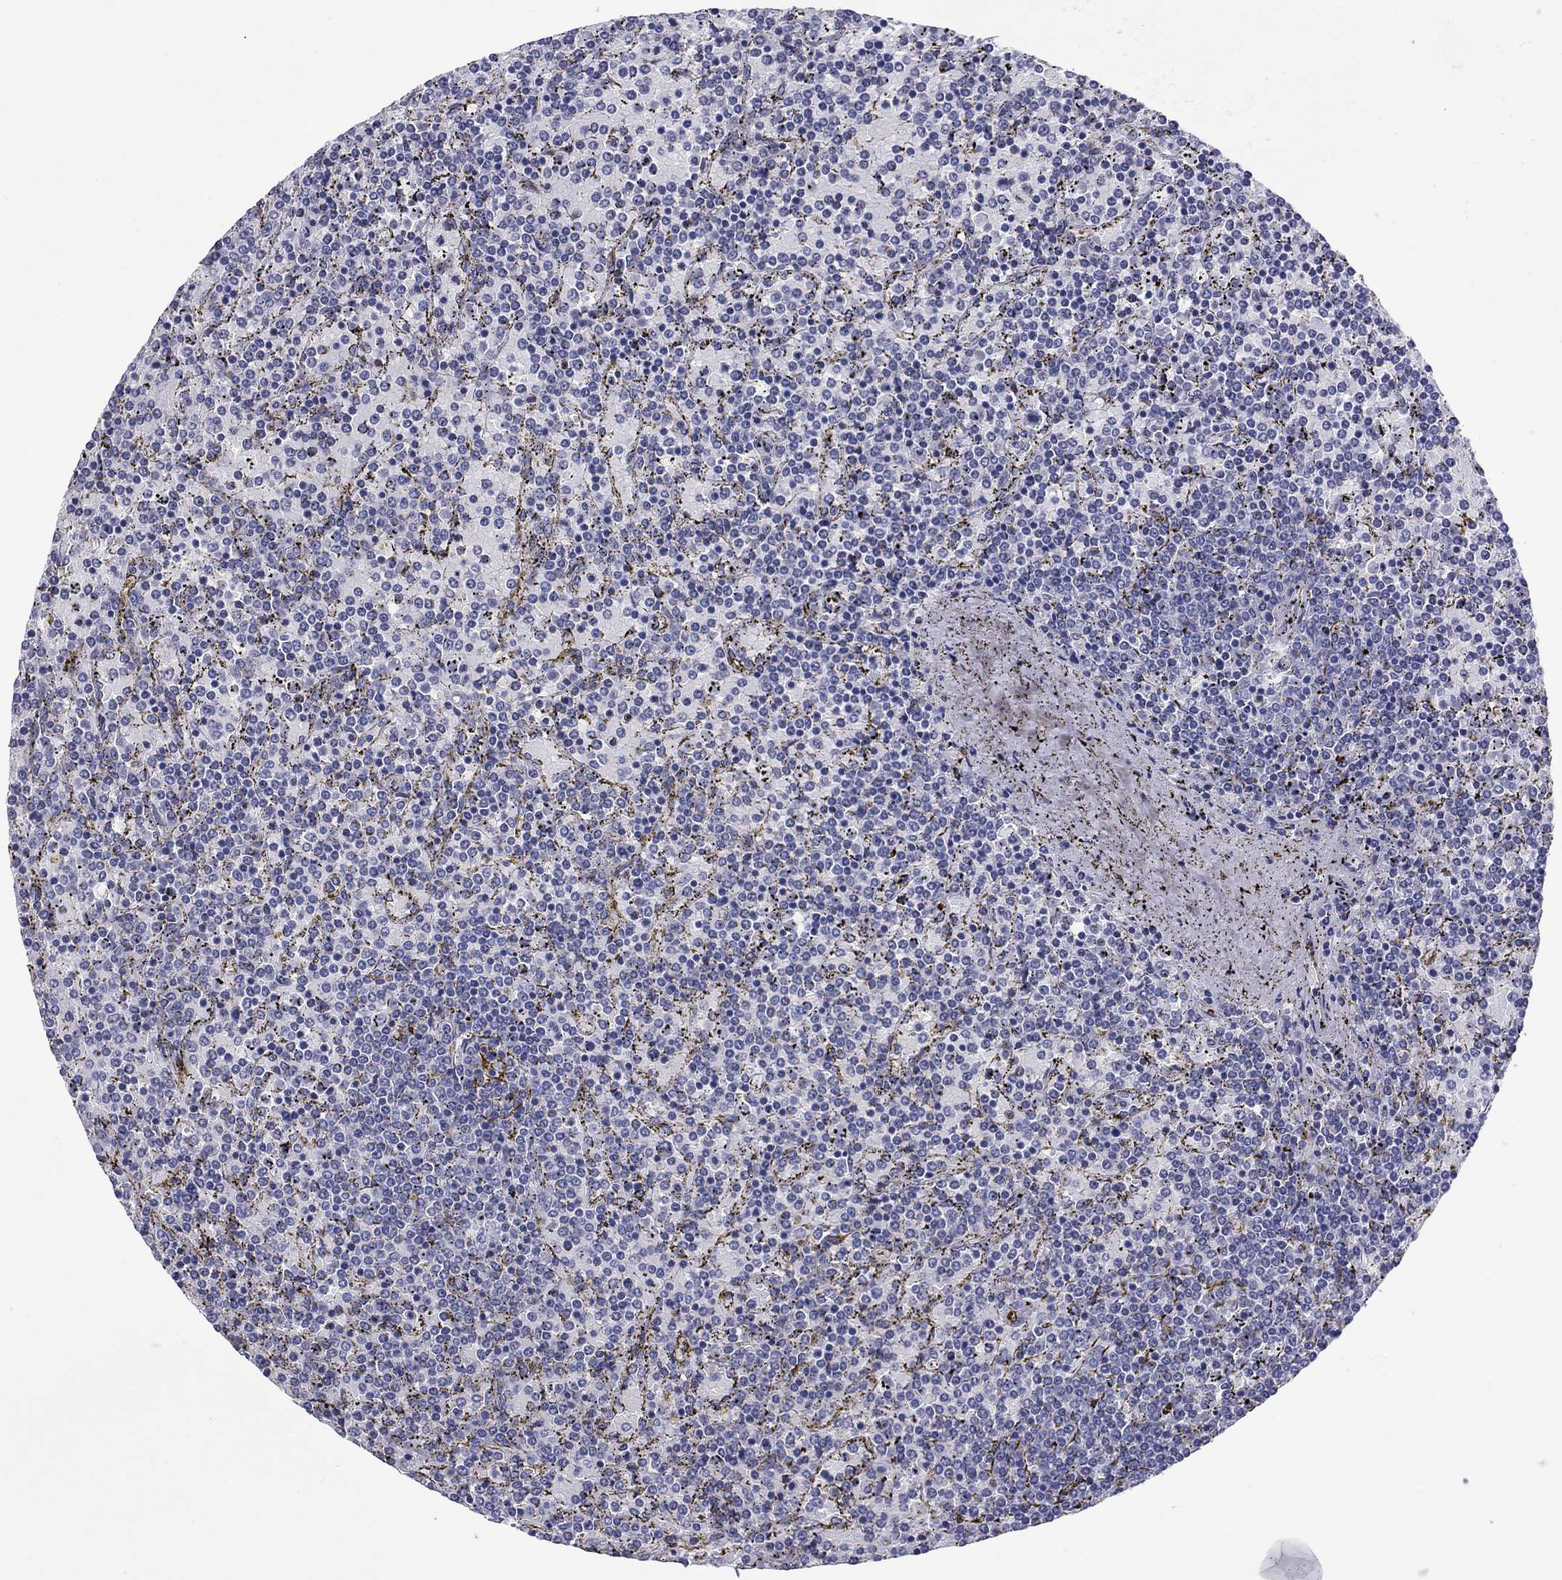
{"staining": {"intensity": "negative", "quantity": "none", "location": "none"}, "tissue": "lymphoma", "cell_type": "Tumor cells", "image_type": "cancer", "snomed": [{"axis": "morphology", "description": "Malignant lymphoma, non-Hodgkin's type, Low grade"}, {"axis": "topography", "description": "Spleen"}], "caption": "High magnification brightfield microscopy of lymphoma stained with DAB (3,3'-diaminobenzidine) (brown) and counterstained with hematoxylin (blue): tumor cells show no significant positivity.", "gene": "TCFL5", "patient": {"sex": "female", "age": 77}}